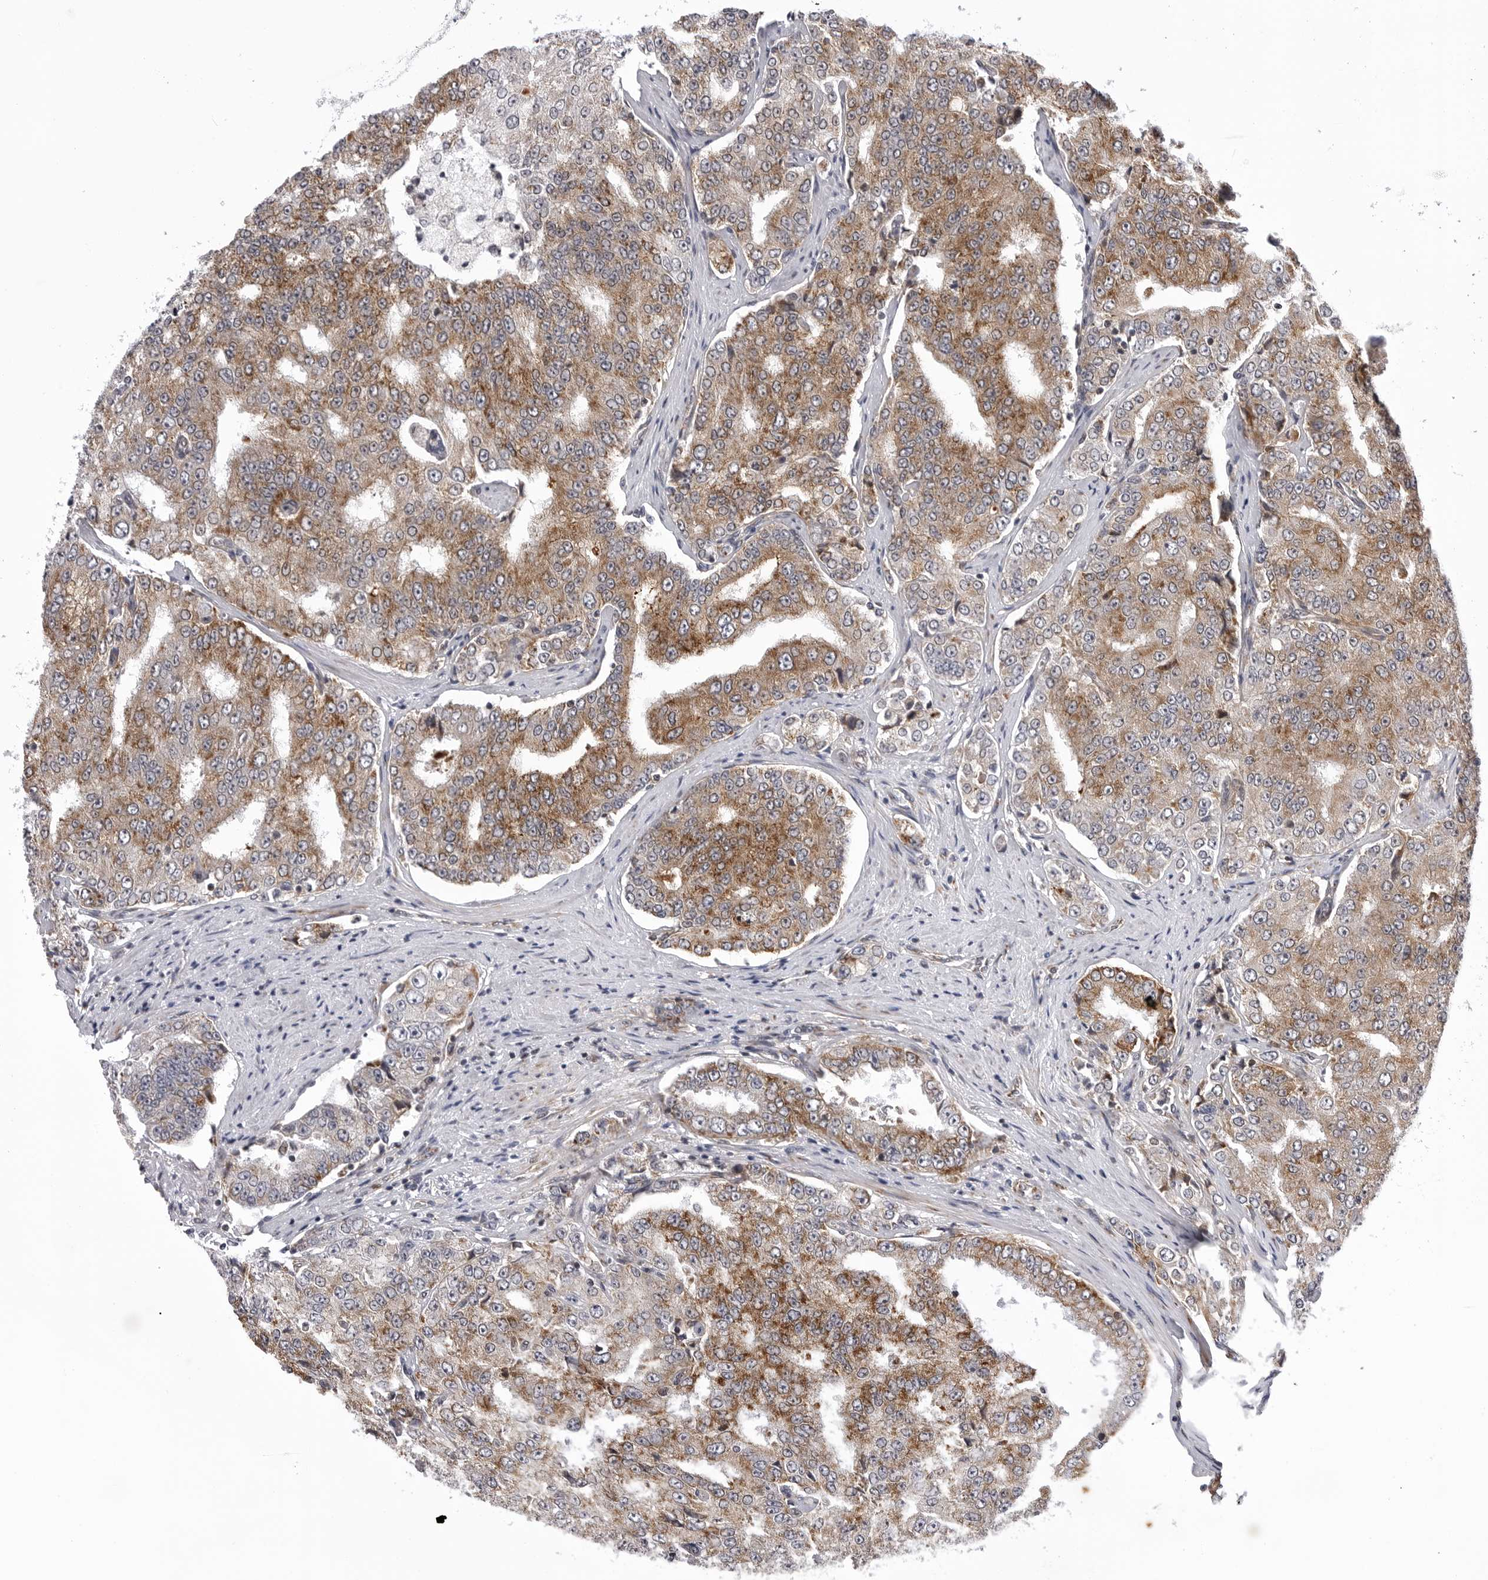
{"staining": {"intensity": "moderate", "quantity": ">75%", "location": "cytoplasmic/membranous"}, "tissue": "prostate cancer", "cell_type": "Tumor cells", "image_type": "cancer", "snomed": [{"axis": "morphology", "description": "Adenocarcinoma, High grade"}, {"axis": "topography", "description": "Prostate"}], "caption": "Protein analysis of prostate cancer tissue exhibits moderate cytoplasmic/membranous positivity in approximately >75% of tumor cells. (IHC, brightfield microscopy, high magnification).", "gene": "CDK20", "patient": {"sex": "male", "age": 58}}